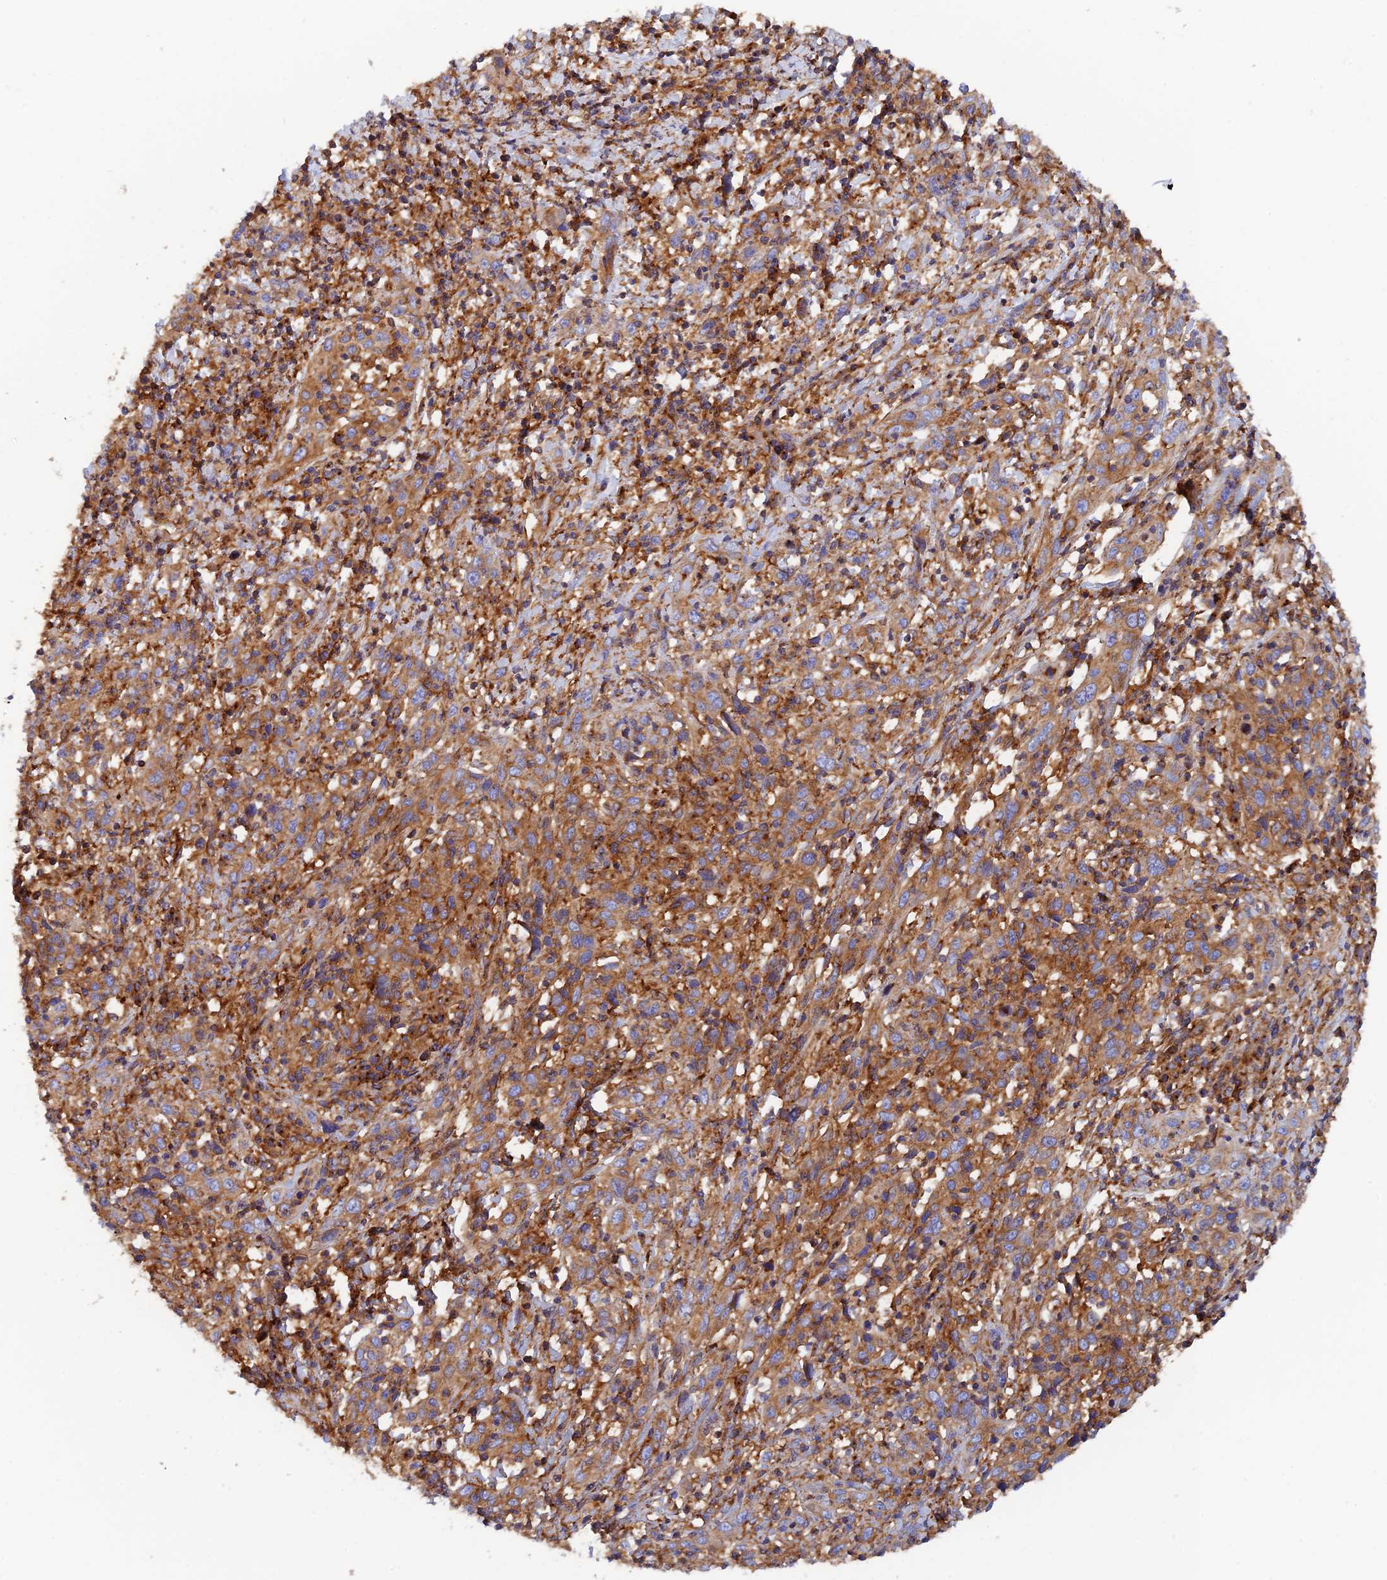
{"staining": {"intensity": "moderate", "quantity": "<25%", "location": "cytoplasmic/membranous"}, "tissue": "cervical cancer", "cell_type": "Tumor cells", "image_type": "cancer", "snomed": [{"axis": "morphology", "description": "Squamous cell carcinoma, NOS"}, {"axis": "topography", "description": "Cervix"}], "caption": "Cervical cancer (squamous cell carcinoma) stained for a protein (brown) displays moderate cytoplasmic/membranous positive positivity in approximately <25% of tumor cells.", "gene": "DCTN2", "patient": {"sex": "female", "age": 46}}